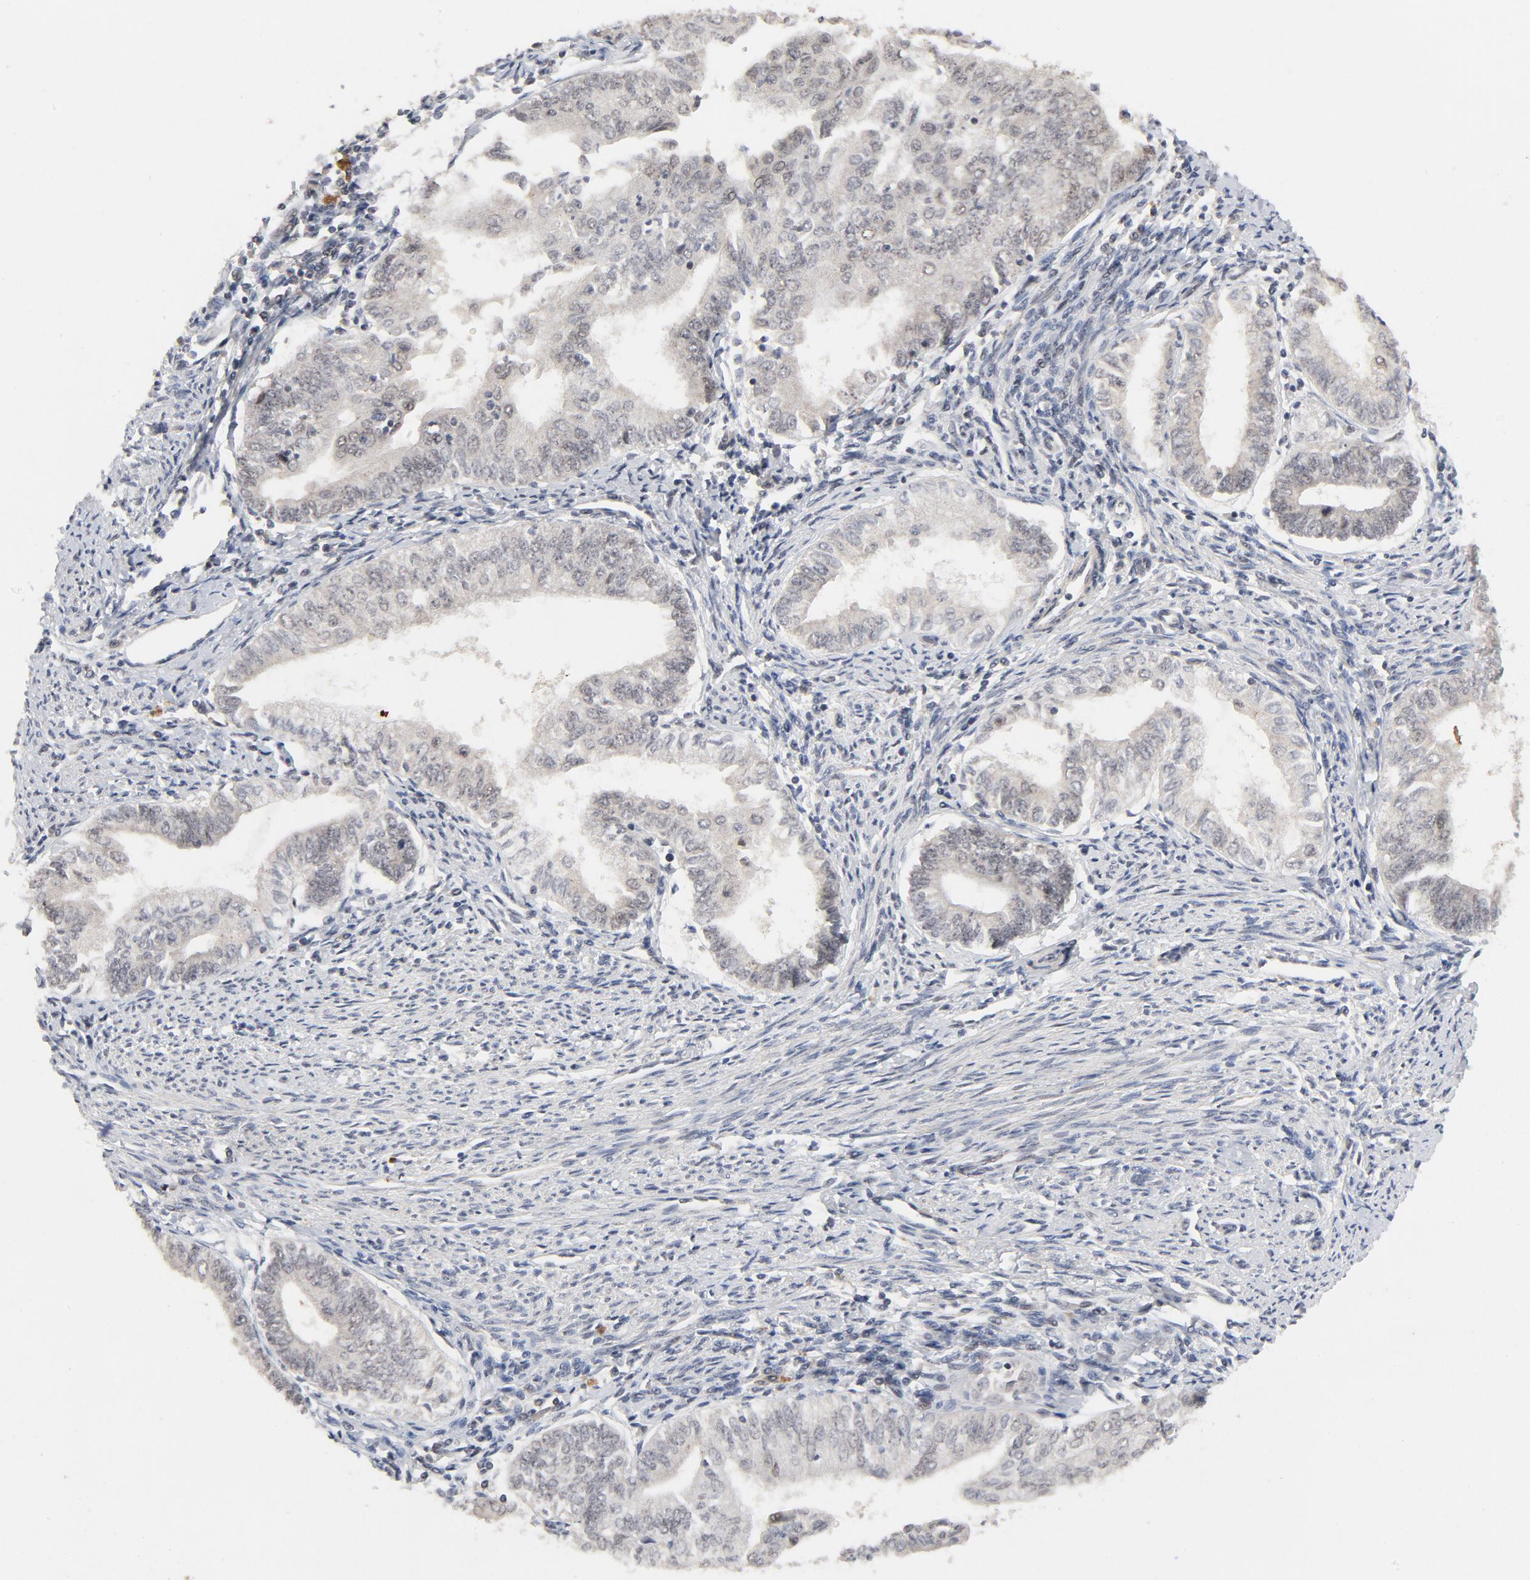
{"staining": {"intensity": "weak", "quantity": "25%-75%", "location": "nuclear"}, "tissue": "endometrial cancer", "cell_type": "Tumor cells", "image_type": "cancer", "snomed": [{"axis": "morphology", "description": "Adenocarcinoma, NOS"}, {"axis": "topography", "description": "Endometrium"}], "caption": "Immunohistochemistry (IHC) of human endometrial cancer shows low levels of weak nuclear positivity in about 25%-75% of tumor cells. The staining was performed using DAB, with brown indicating positive protein expression. Nuclei are stained blue with hematoxylin.", "gene": "ZKSCAN8", "patient": {"sex": "female", "age": 66}}